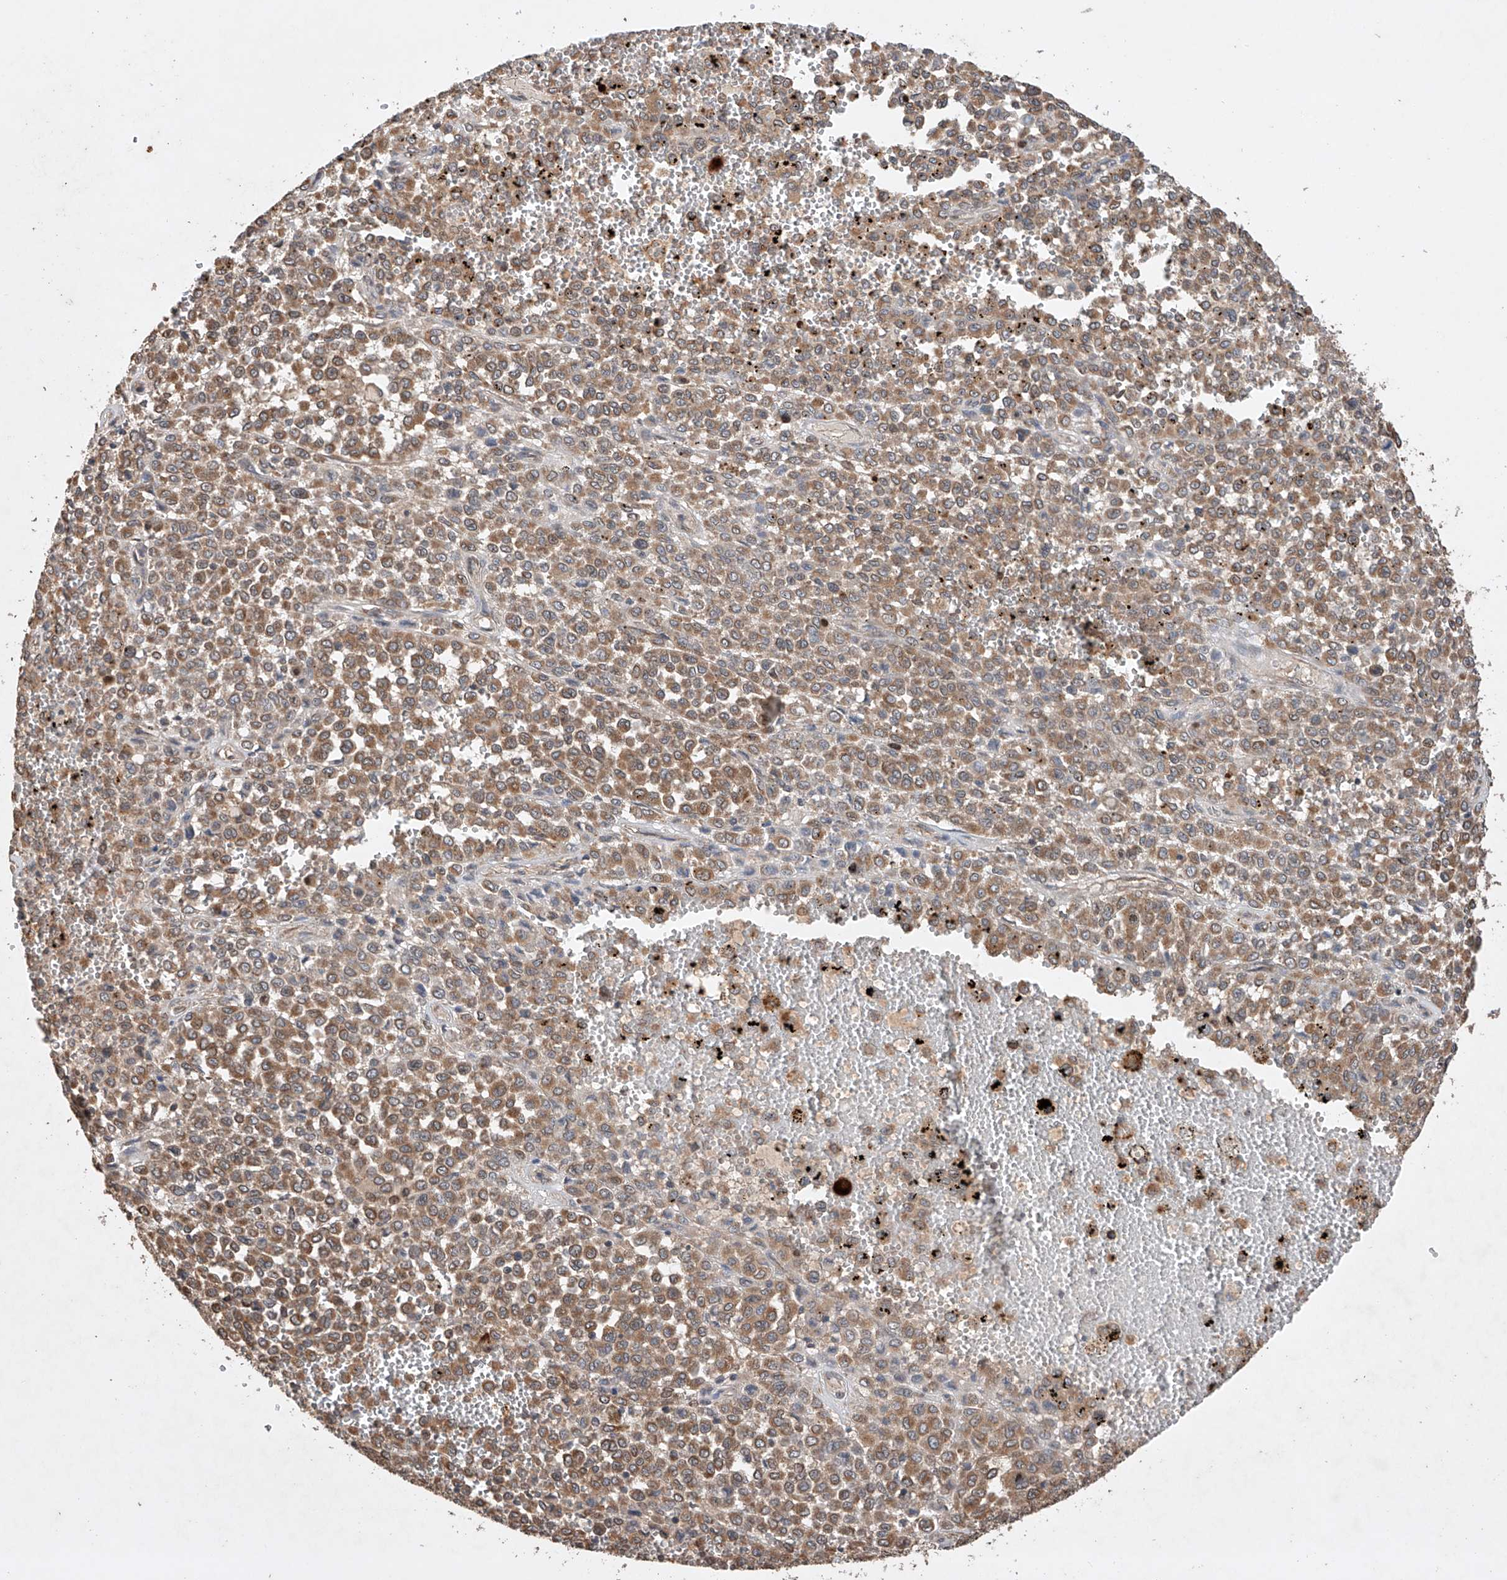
{"staining": {"intensity": "moderate", "quantity": ">75%", "location": "cytoplasmic/membranous"}, "tissue": "melanoma", "cell_type": "Tumor cells", "image_type": "cancer", "snomed": [{"axis": "morphology", "description": "Malignant melanoma, Metastatic site"}, {"axis": "topography", "description": "Pancreas"}], "caption": "Immunohistochemical staining of human melanoma reveals medium levels of moderate cytoplasmic/membranous protein expression in about >75% of tumor cells.", "gene": "LURAP1", "patient": {"sex": "female", "age": 30}}